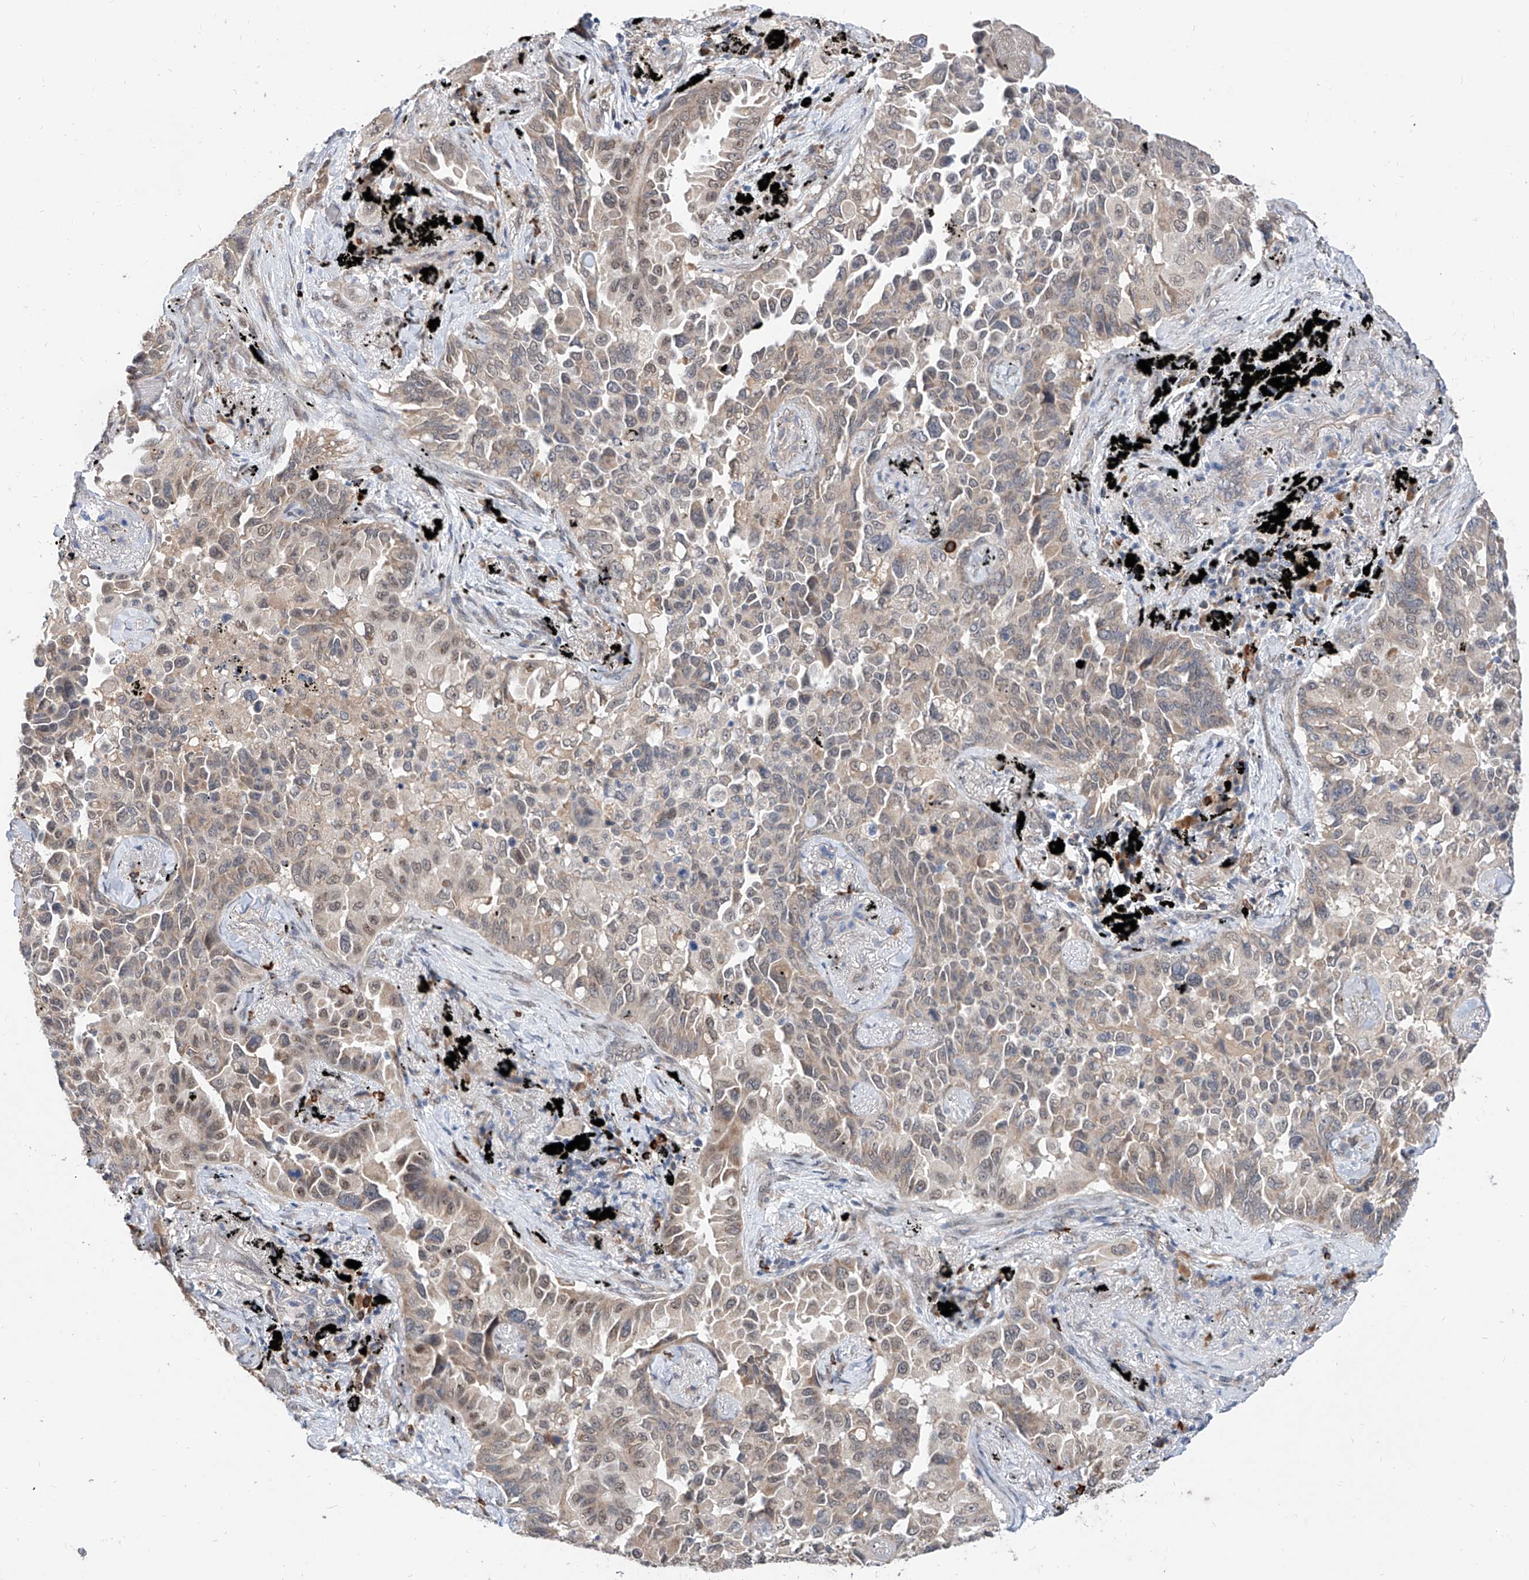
{"staining": {"intensity": "weak", "quantity": "<25%", "location": "nuclear"}, "tissue": "lung cancer", "cell_type": "Tumor cells", "image_type": "cancer", "snomed": [{"axis": "morphology", "description": "Adenocarcinoma, NOS"}, {"axis": "topography", "description": "Lung"}], "caption": "Lung cancer was stained to show a protein in brown. There is no significant positivity in tumor cells. (Stains: DAB immunohistochemistry with hematoxylin counter stain, Microscopy: brightfield microscopy at high magnification).", "gene": "CARMIL3", "patient": {"sex": "female", "age": 67}}